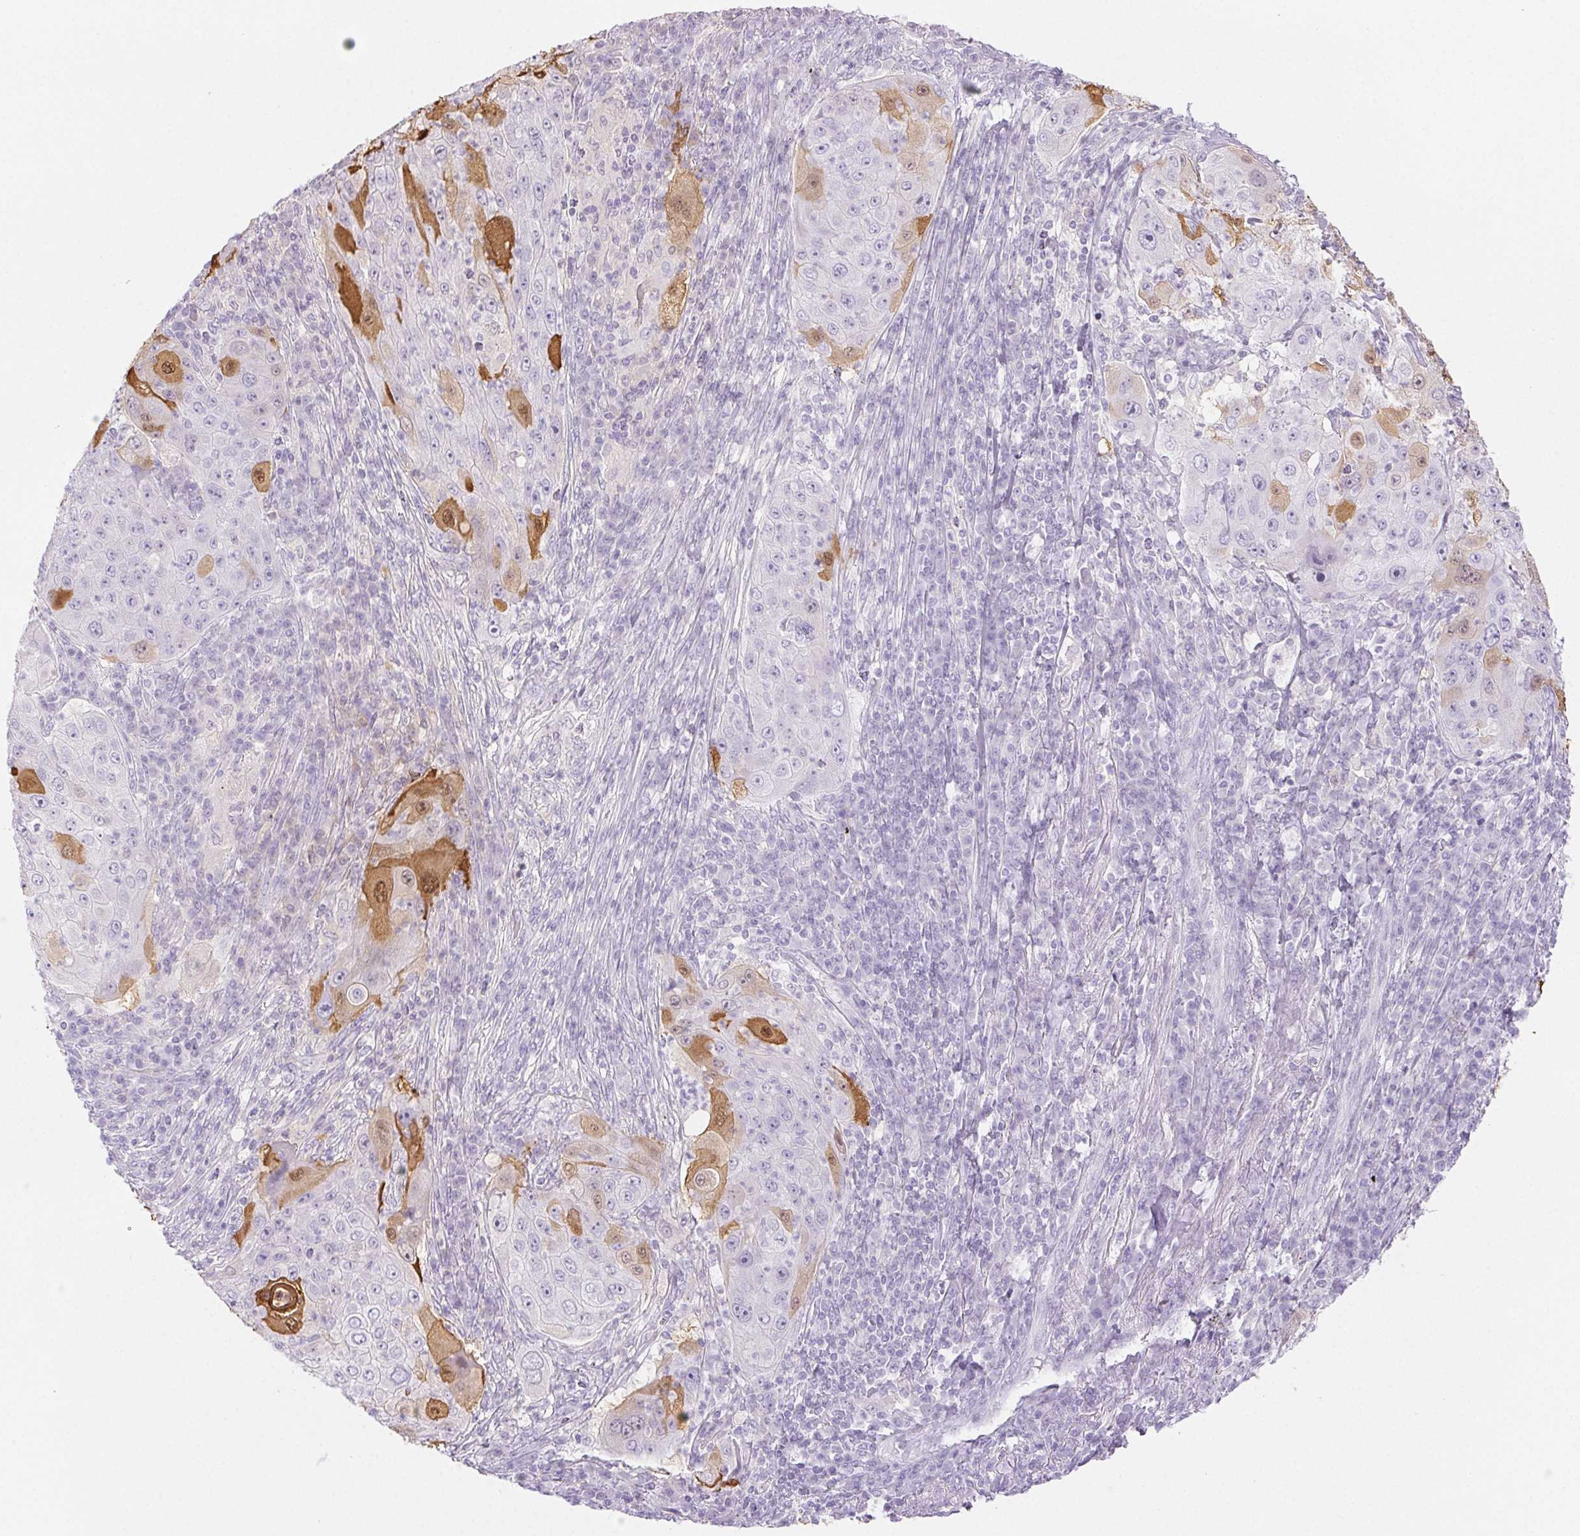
{"staining": {"intensity": "moderate", "quantity": "<25%", "location": "cytoplasmic/membranous,nuclear"}, "tissue": "lung cancer", "cell_type": "Tumor cells", "image_type": "cancer", "snomed": [{"axis": "morphology", "description": "Squamous cell carcinoma, NOS"}, {"axis": "topography", "description": "Lung"}], "caption": "Moderate cytoplasmic/membranous and nuclear protein staining is seen in approximately <25% of tumor cells in lung squamous cell carcinoma. (DAB IHC, brown staining for protein, blue staining for nuclei).", "gene": "SPRR3", "patient": {"sex": "female", "age": 59}}